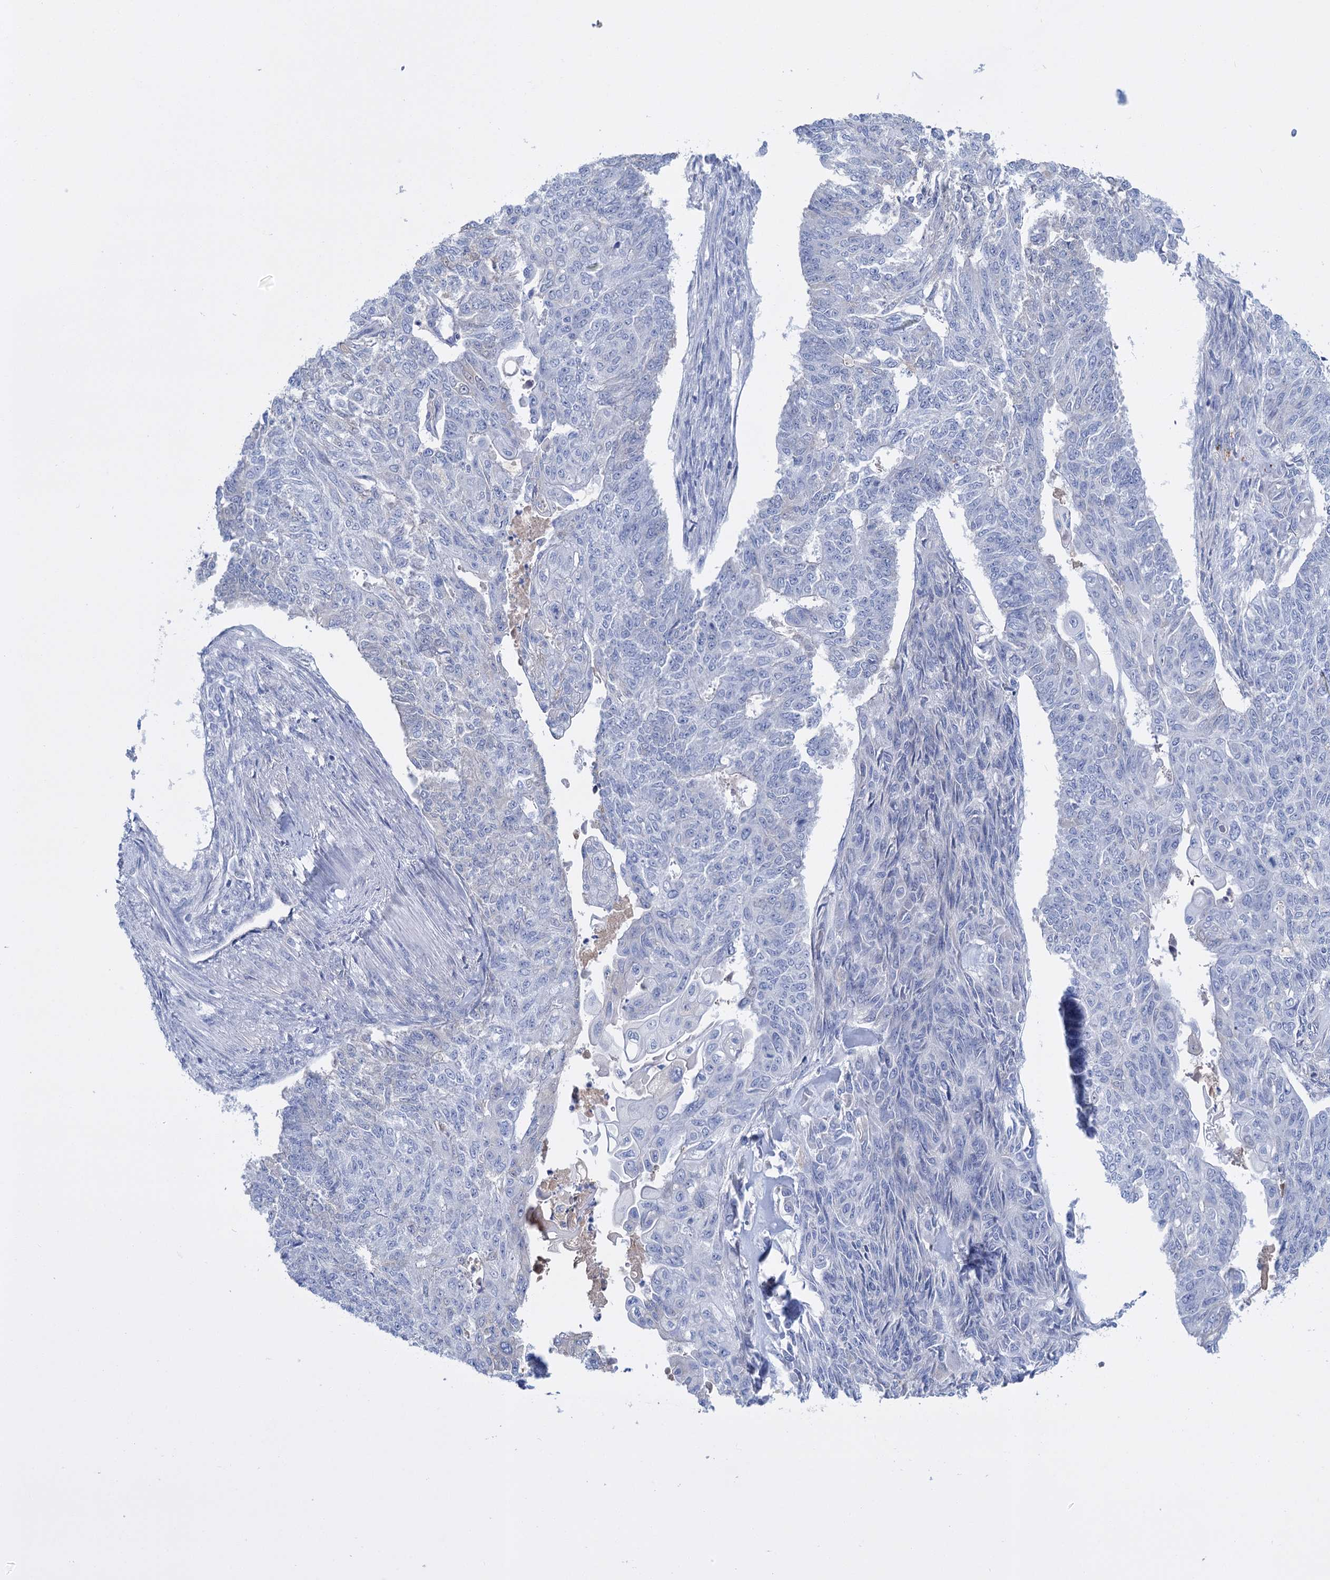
{"staining": {"intensity": "negative", "quantity": "none", "location": "none"}, "tissue": "endometrial cancer", "cell_type": "Tumor cells", "image_type": "cancer", "snomed": [{"axis": "morphology", "description": "Adenocarcinoma, NOS"}, {"axis": "topography", "description": "Endometrium"}], "caption": "Immunohistochemistry (IHC) micrograph of adenocarcinoma (endometrial) stained for a protein (brown), which demonstrates no staining in tumor cells.", "gene": "FBXW12", "patient": {"sex": "female", "age": 32}}